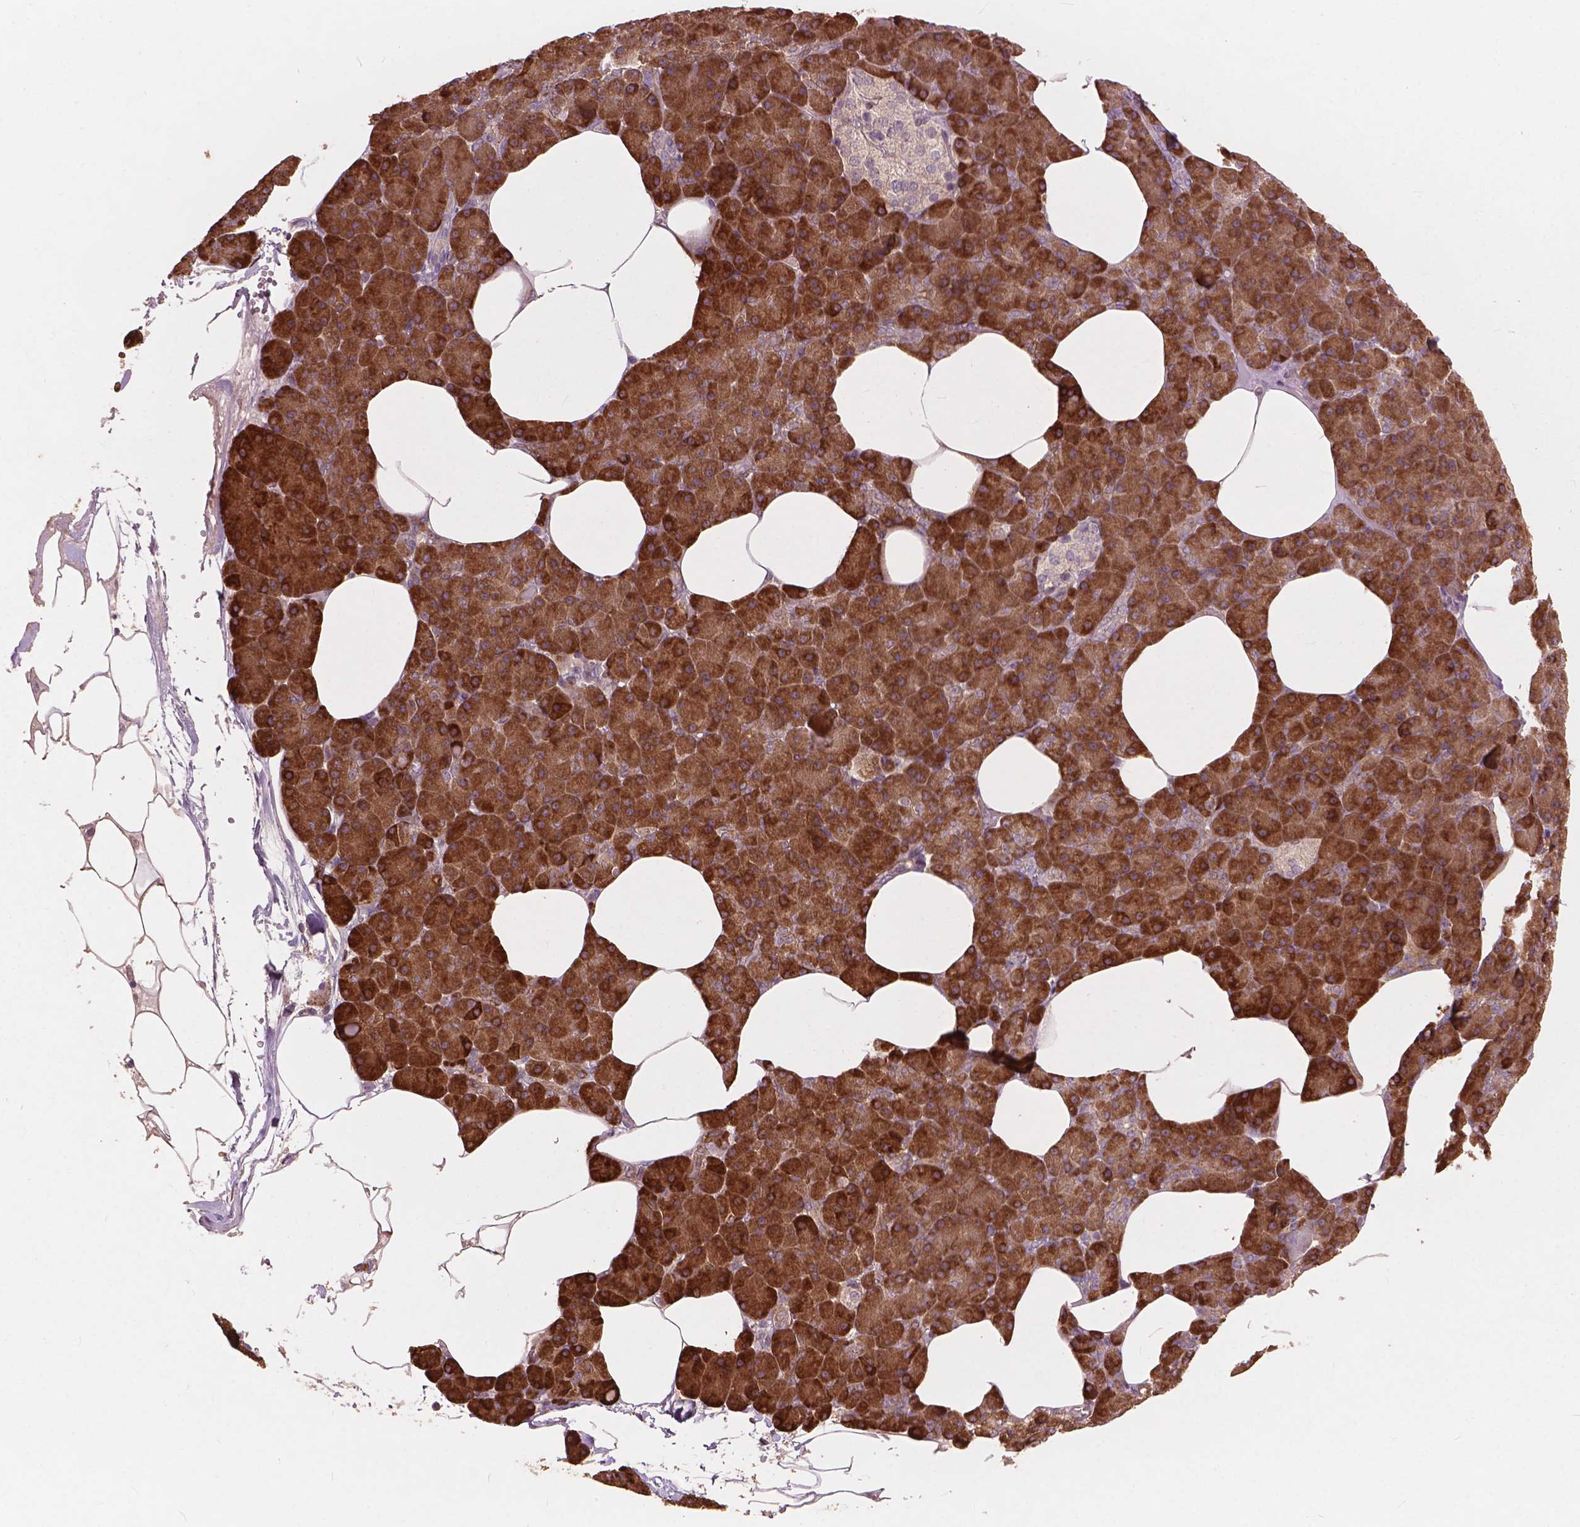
{"staining": {"intensity": "strong", "quantity": "25%-75%", "location": "cytoplasmic/membranous"}, "tissue": "pancreas", "cell_type": "Exocrine glandular cells", "image_type": "normal", "snomed": [{"axis": "morphology", "description": "Normal tissue, NOS"}, {"axis": "topography", "description": "Pancreas"}], "caption": "The image reveals immunohistochemical staining of unremarkable pancreas. There is strong cytoplasmic/membranous staining is seen in about 25%-75% of exocrine glandular cells. Using DAB (brown) and hematoxylin (blue) stains, captured at high magnification using brightfield microscopy.", "gene": "FNIP1", "patient": {"sex": "female", "age": 45}}